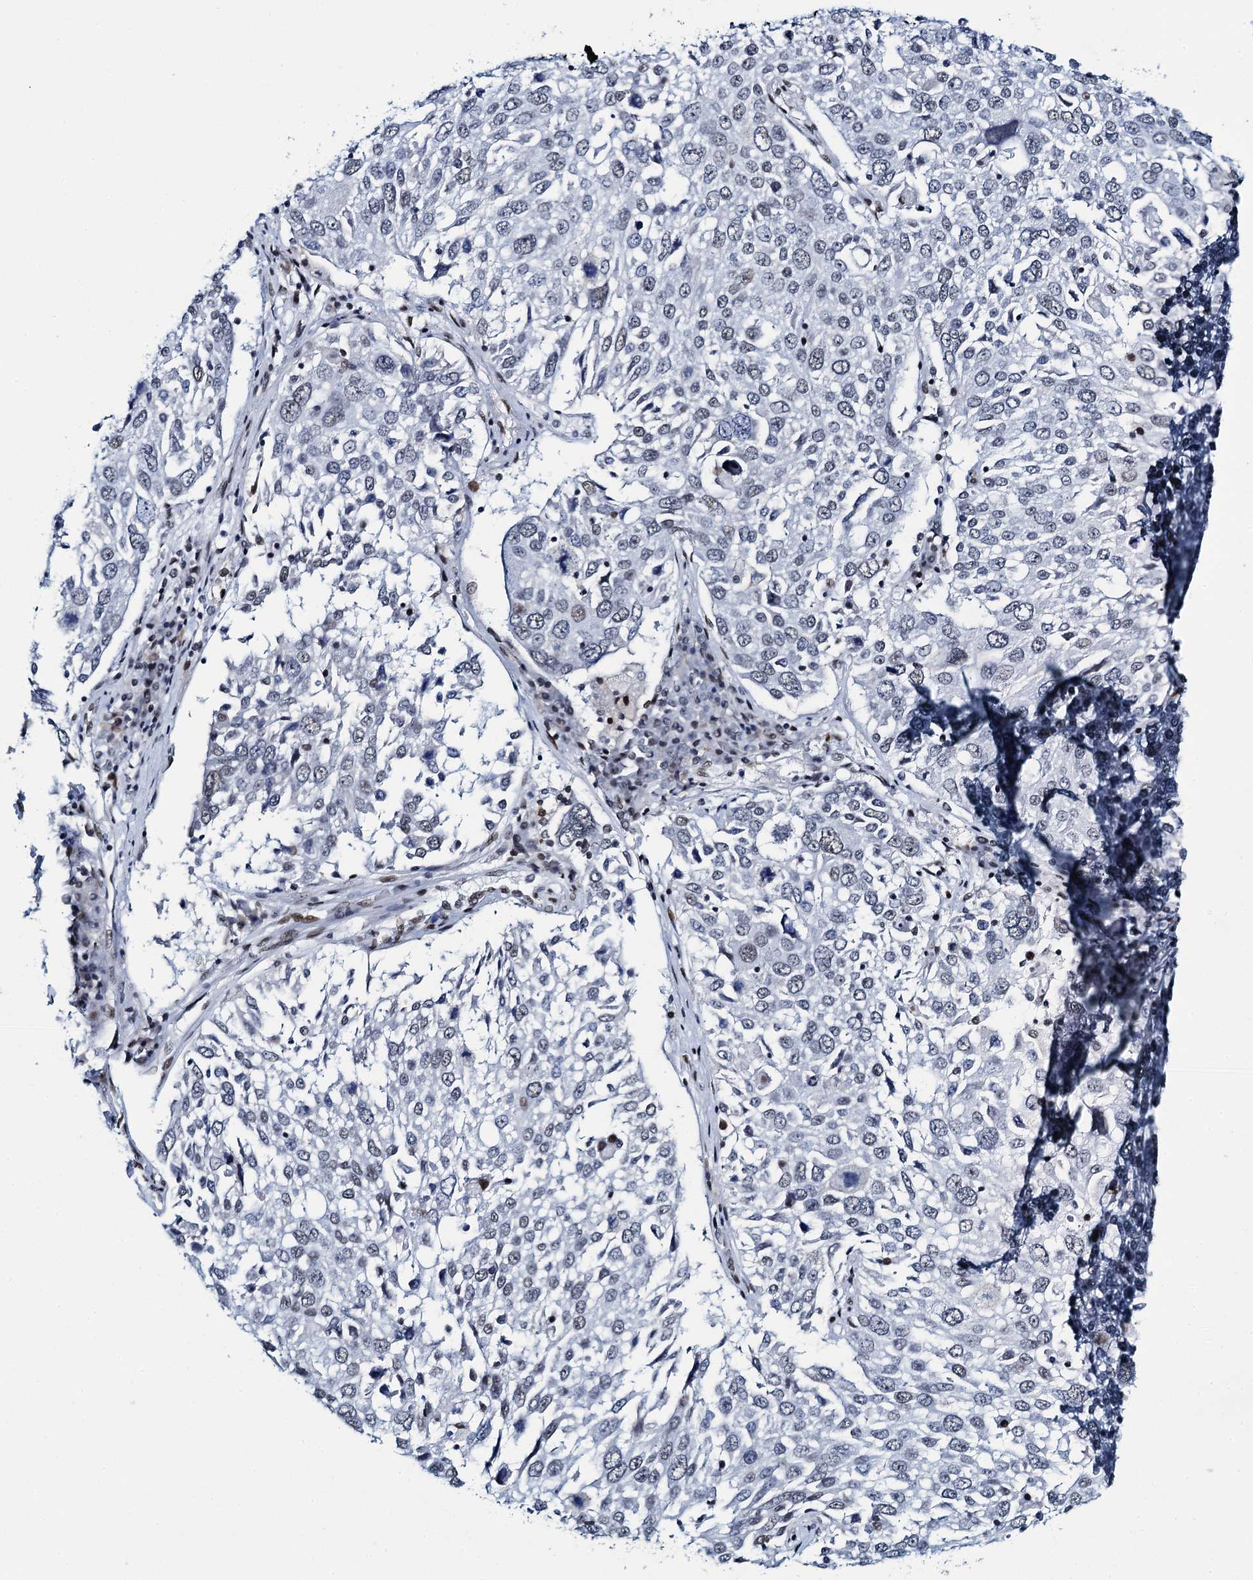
{"staining": {"intensity": "weak", "quantity": "<25%", "location": "nuclear"}, "tissue": "lung cancer", "cell_type": "Tumor cells", "image_type": "cancer", "snomed": [{"axis": "morphology", "description": "Squamous cell carcinoma, NOS"}, {"axis": "topography", "description": "Lung"}], "caption": "Lung cancer (squamous cell carcinoma) was stained to show a protein in brown. There is no significant positivity in tumor cells. (DAB immunohistochemistry with hematoxylin counter stain).", "gene": "HNRNPUL2", "patient": {"sex": "male", "age": 65}}